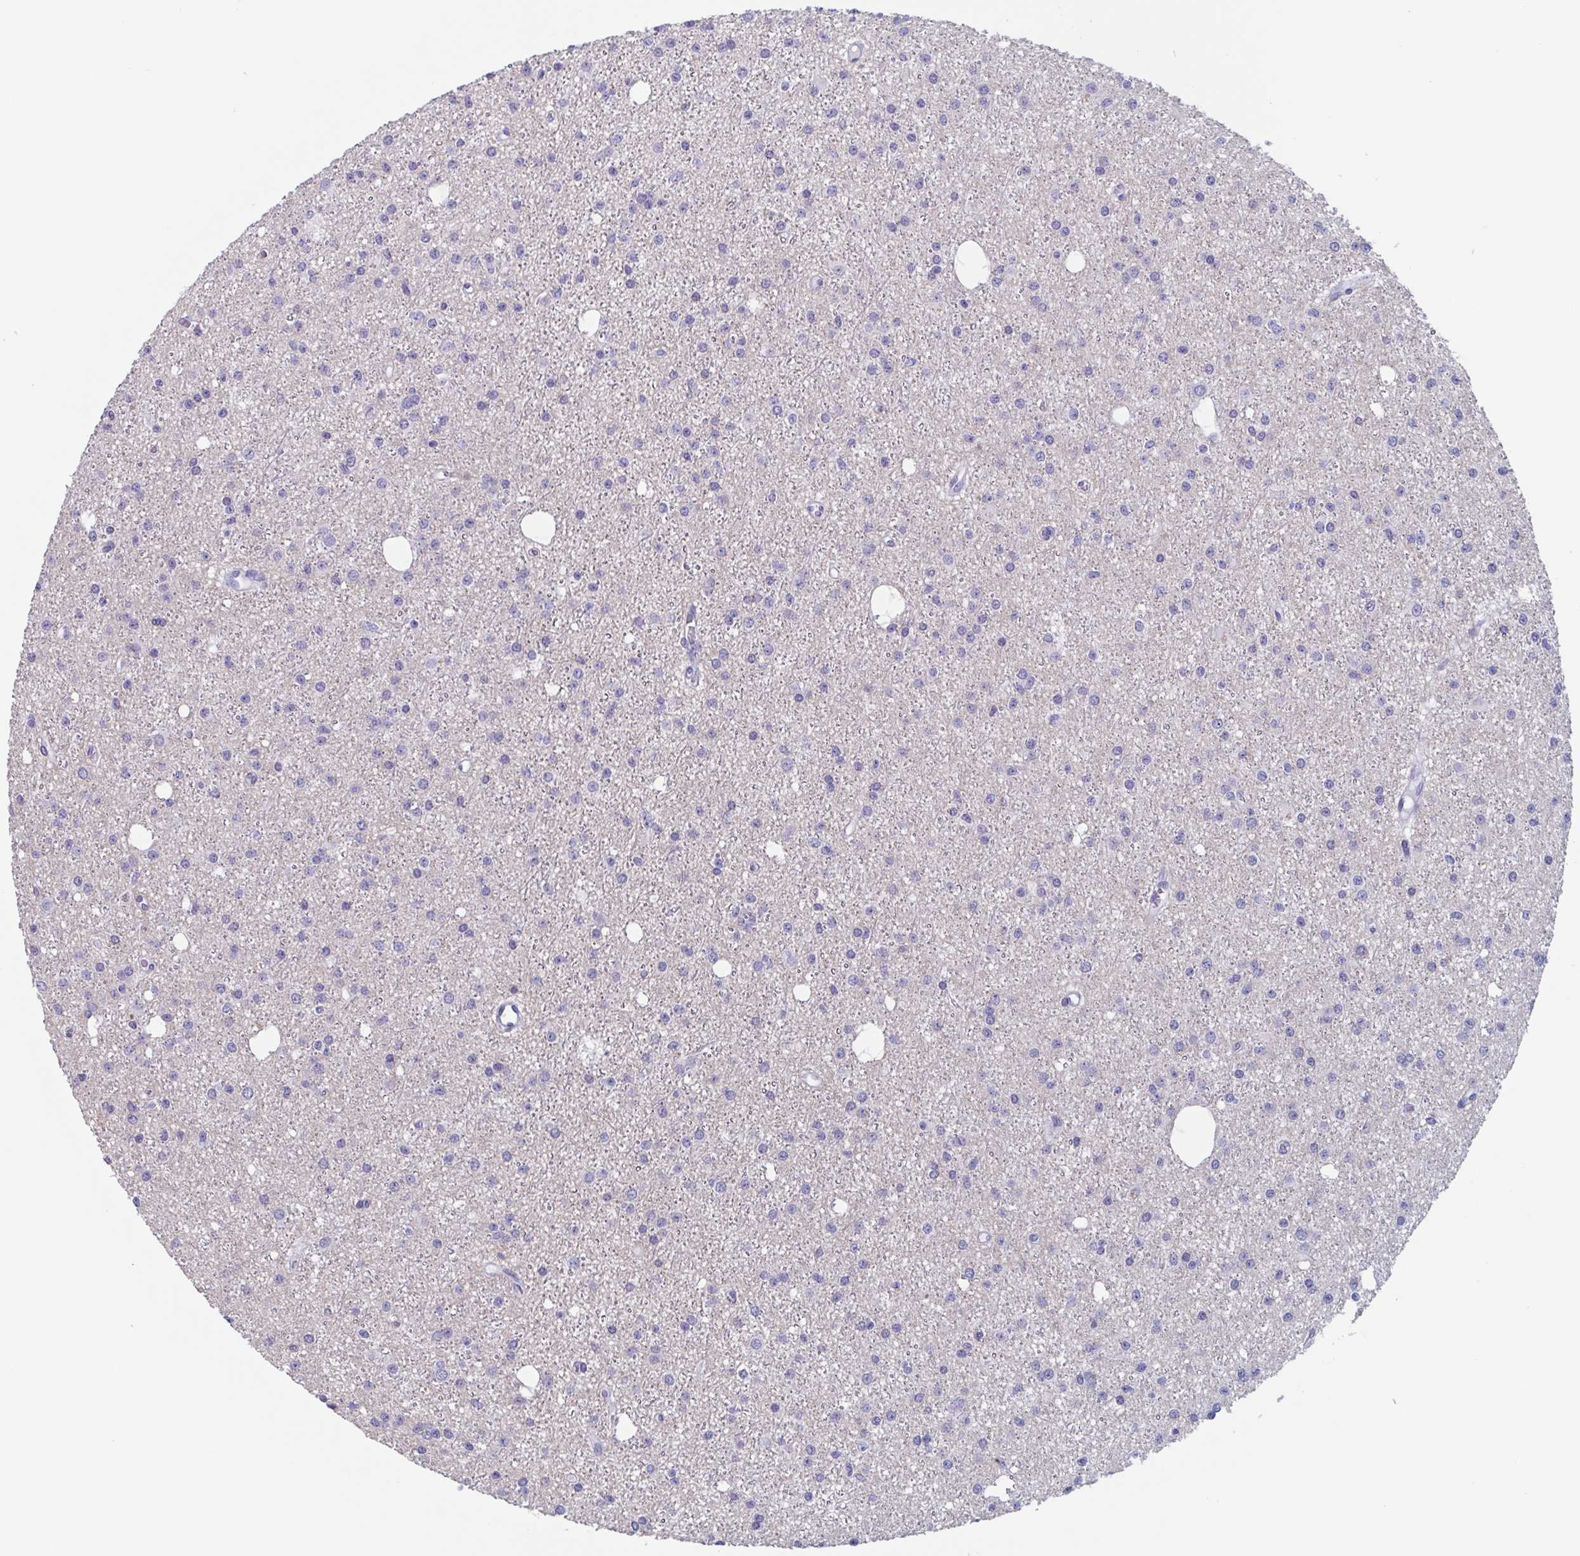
{"staining": {"intensity": "negative", "quantity": "none", "location": "none"}, "tissue": "glioma", "cell_type": "Tumor cells", "image_type": "cancer", "snomed": [{"axis": "morphology", "description": "Glioma, malignant, Low grade"}, {"axis": "topography", "description": "Brain"}], "caption": "Tumor cells show no significant protein positivity in malignant glioma (low-grade).", "gene": "BPI", "patient": {"sex": "male", "age": 27}}